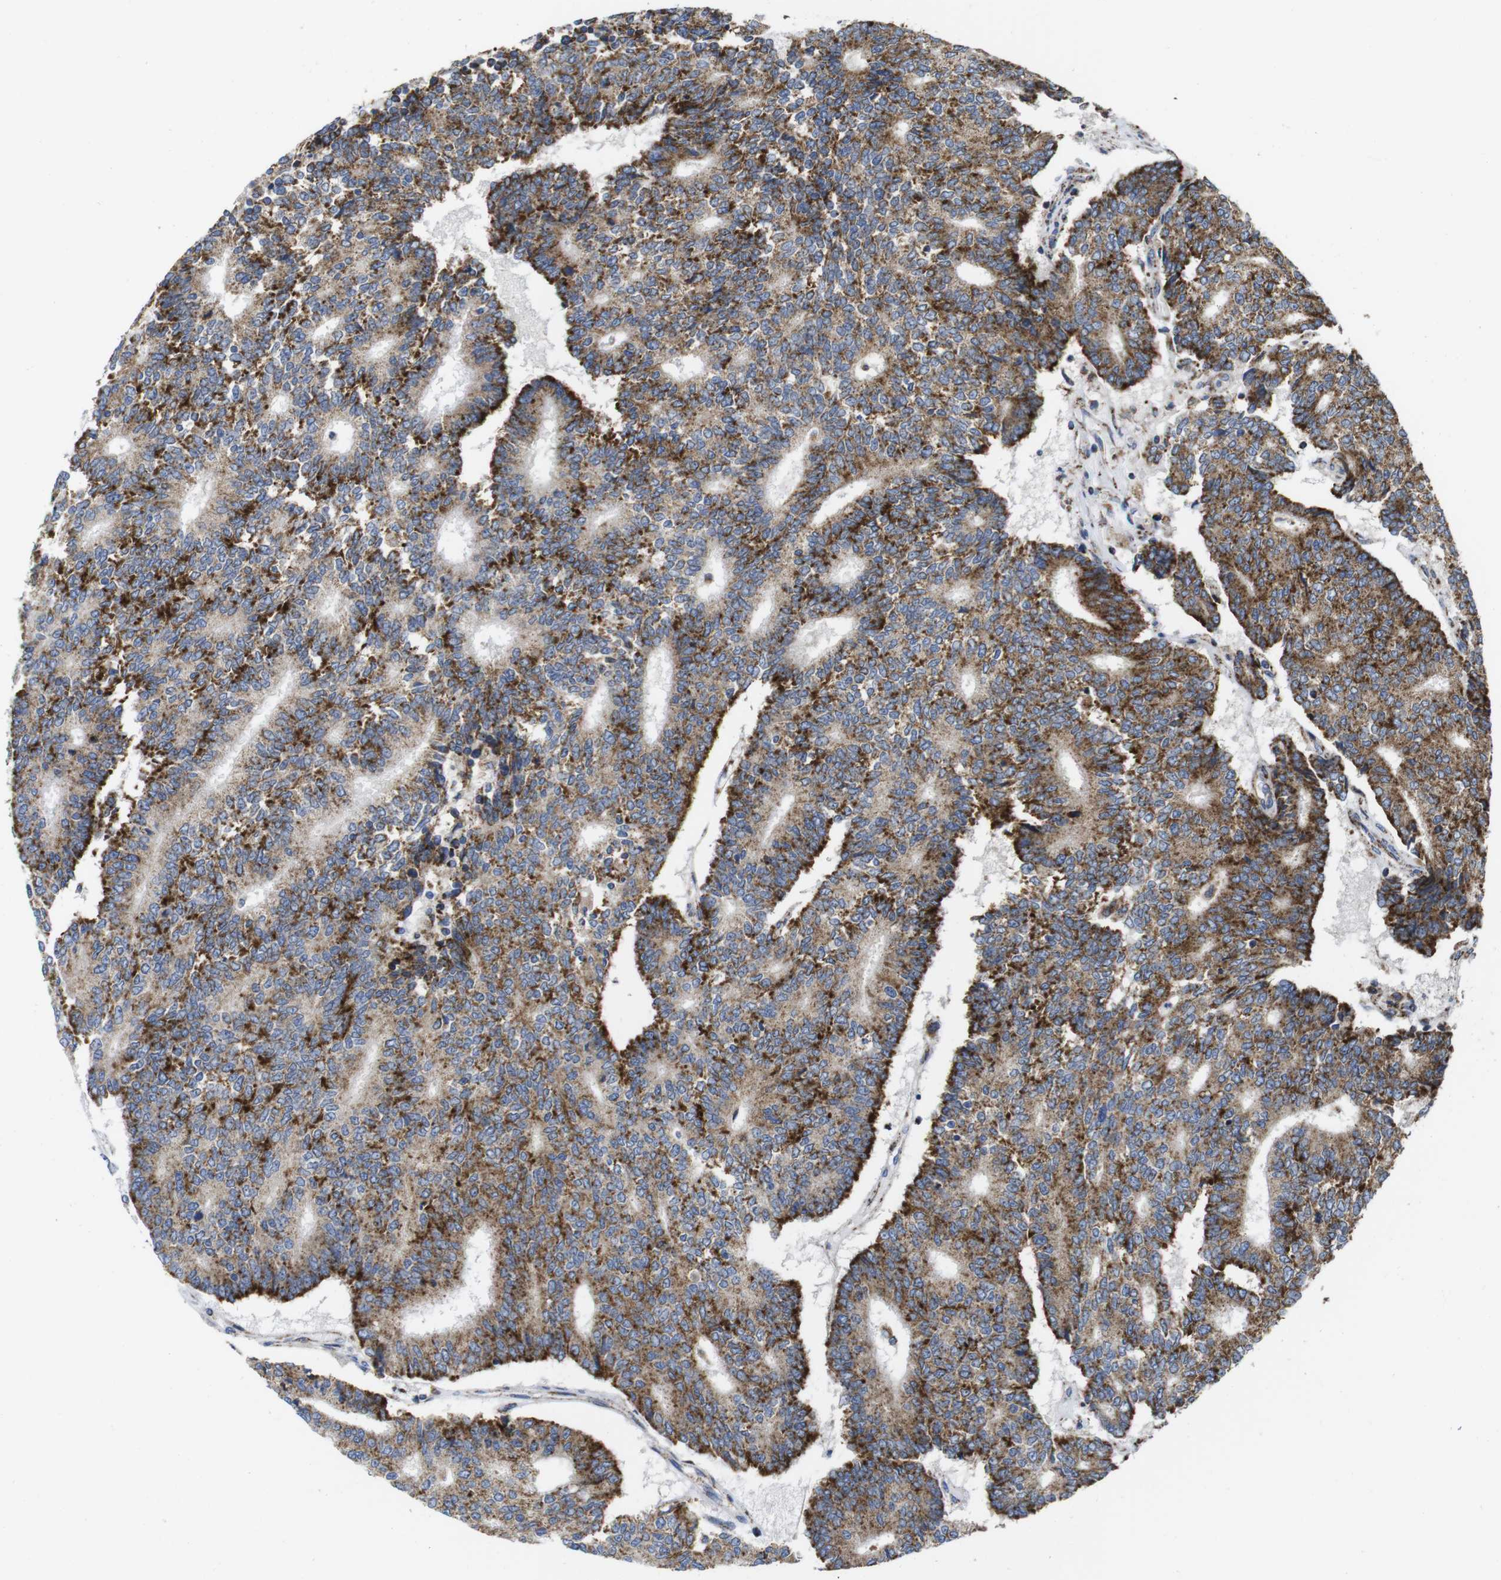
{"staining": {"intensity": "moderate", "quantity": ">75%", "location": "cytoplasmic/membranous"}, "tissue": "prostate cancer", "cell_type": "Tumor cells", "image_type": "cancer", "snomed": [{"axis": "morphology", "description": "Normal tissue, NOS"}, {"axis": "morphology", "description": "Adenocarcinoma, High grade"}, {"axis": "topography", "description": "Prostate"}, {"axis": "topography", "description": "Seminal veicle"}], "caption": "This is a histology image of immunohistochemistry (IHC) staining of adenocarcinoma (high-grade) (prostate), which shows moderate positivity in the cytoplasmic/membranous of tumor cells.", "gene": "TMEM192", "patient": {"sex": "male", "age": 55}}